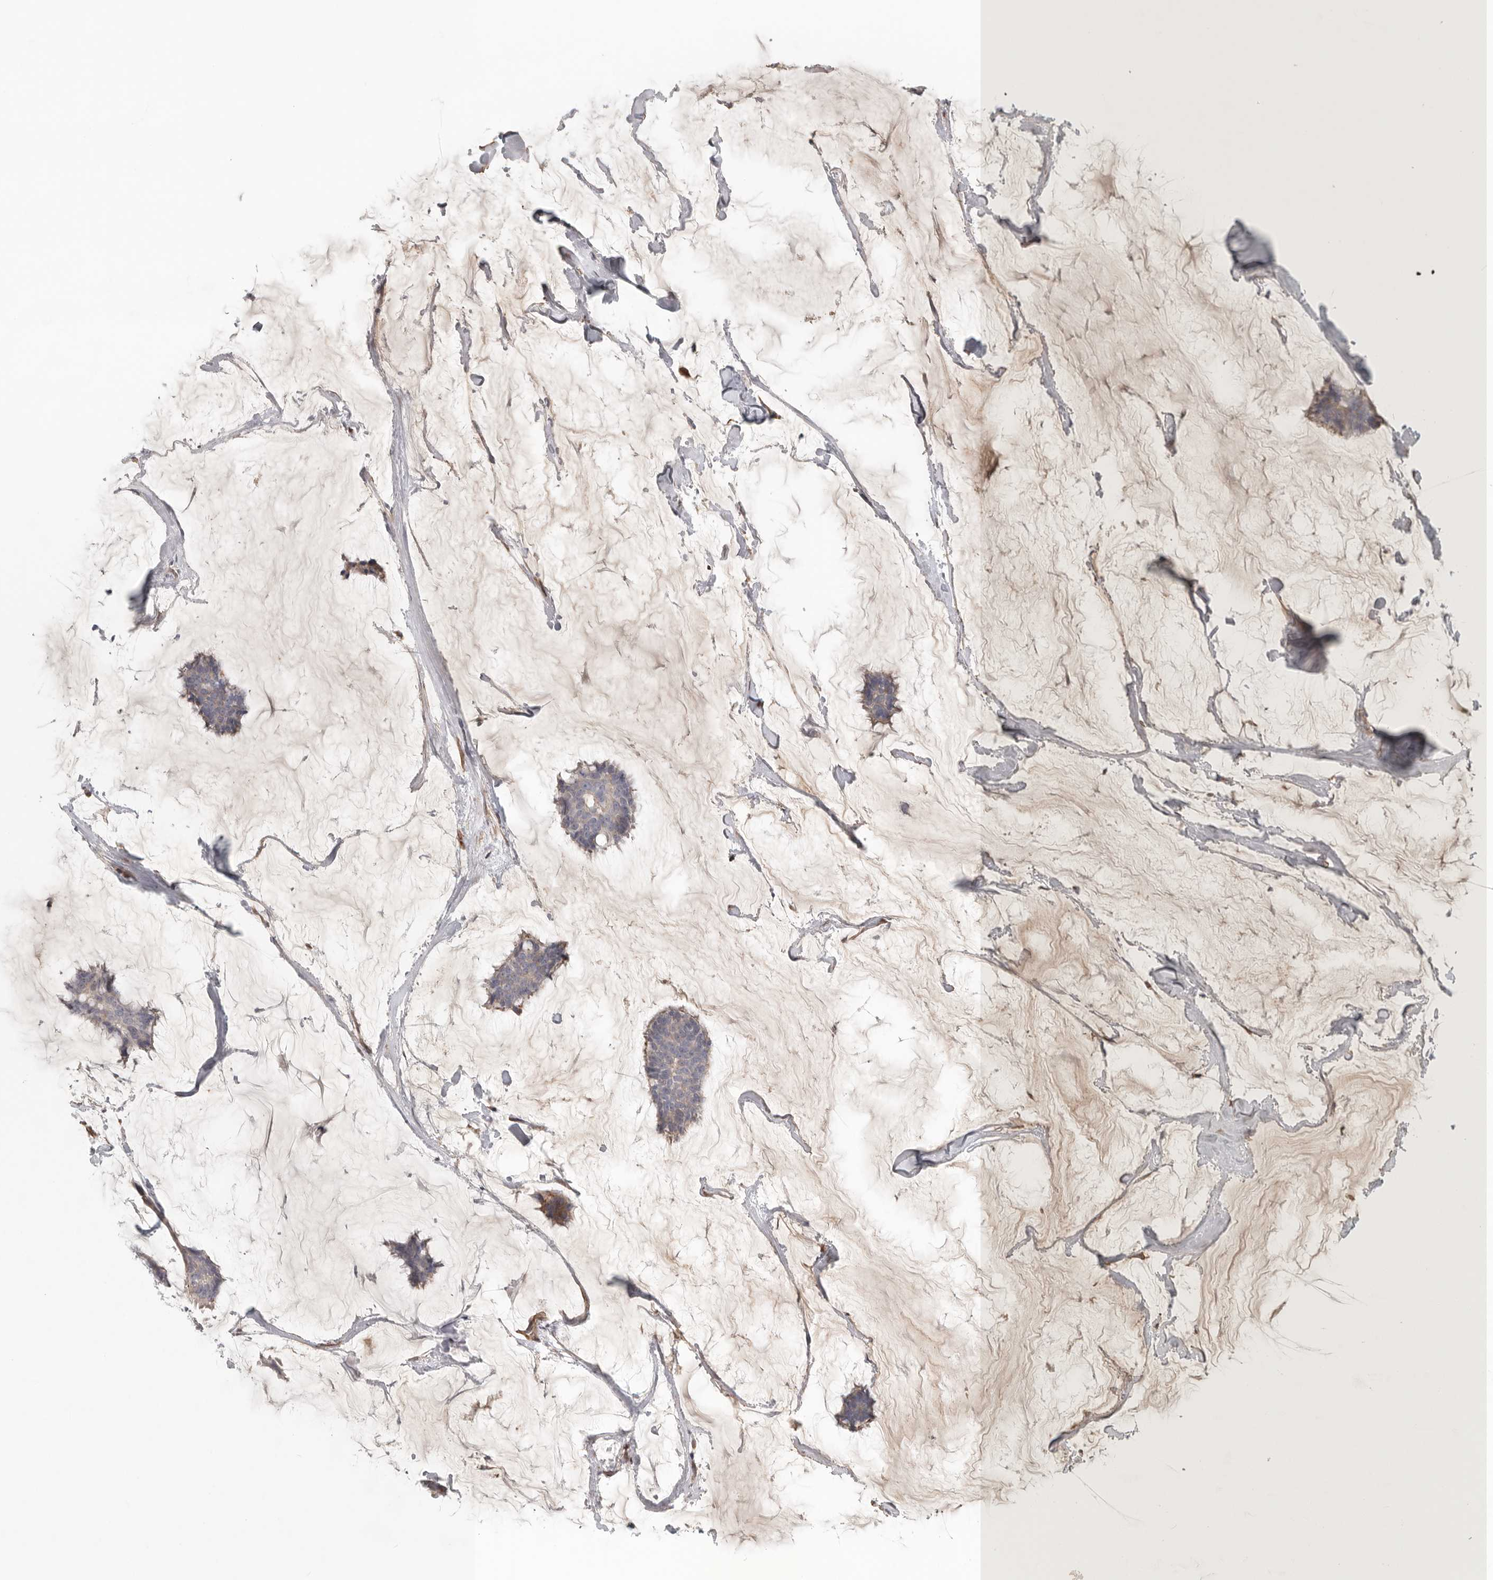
{"staining": {"intensity": "negative", "quantity": "none", "location": "none"}, "tissue": "breast cancer", "cell_type": "Tumor cells", "image_type": "cancer", "snomed": [{"axis": "morphology", "description": "Duct carcinoma"}, {"axis": "topography", "description": "Breast"}], "caption": "Protein analysis of breast infiltrating ductal carcinoma reveals no significant positivity in tumor cells.", "gene": "LONRF1", "patient": {"sex": "female", "age": 93}}